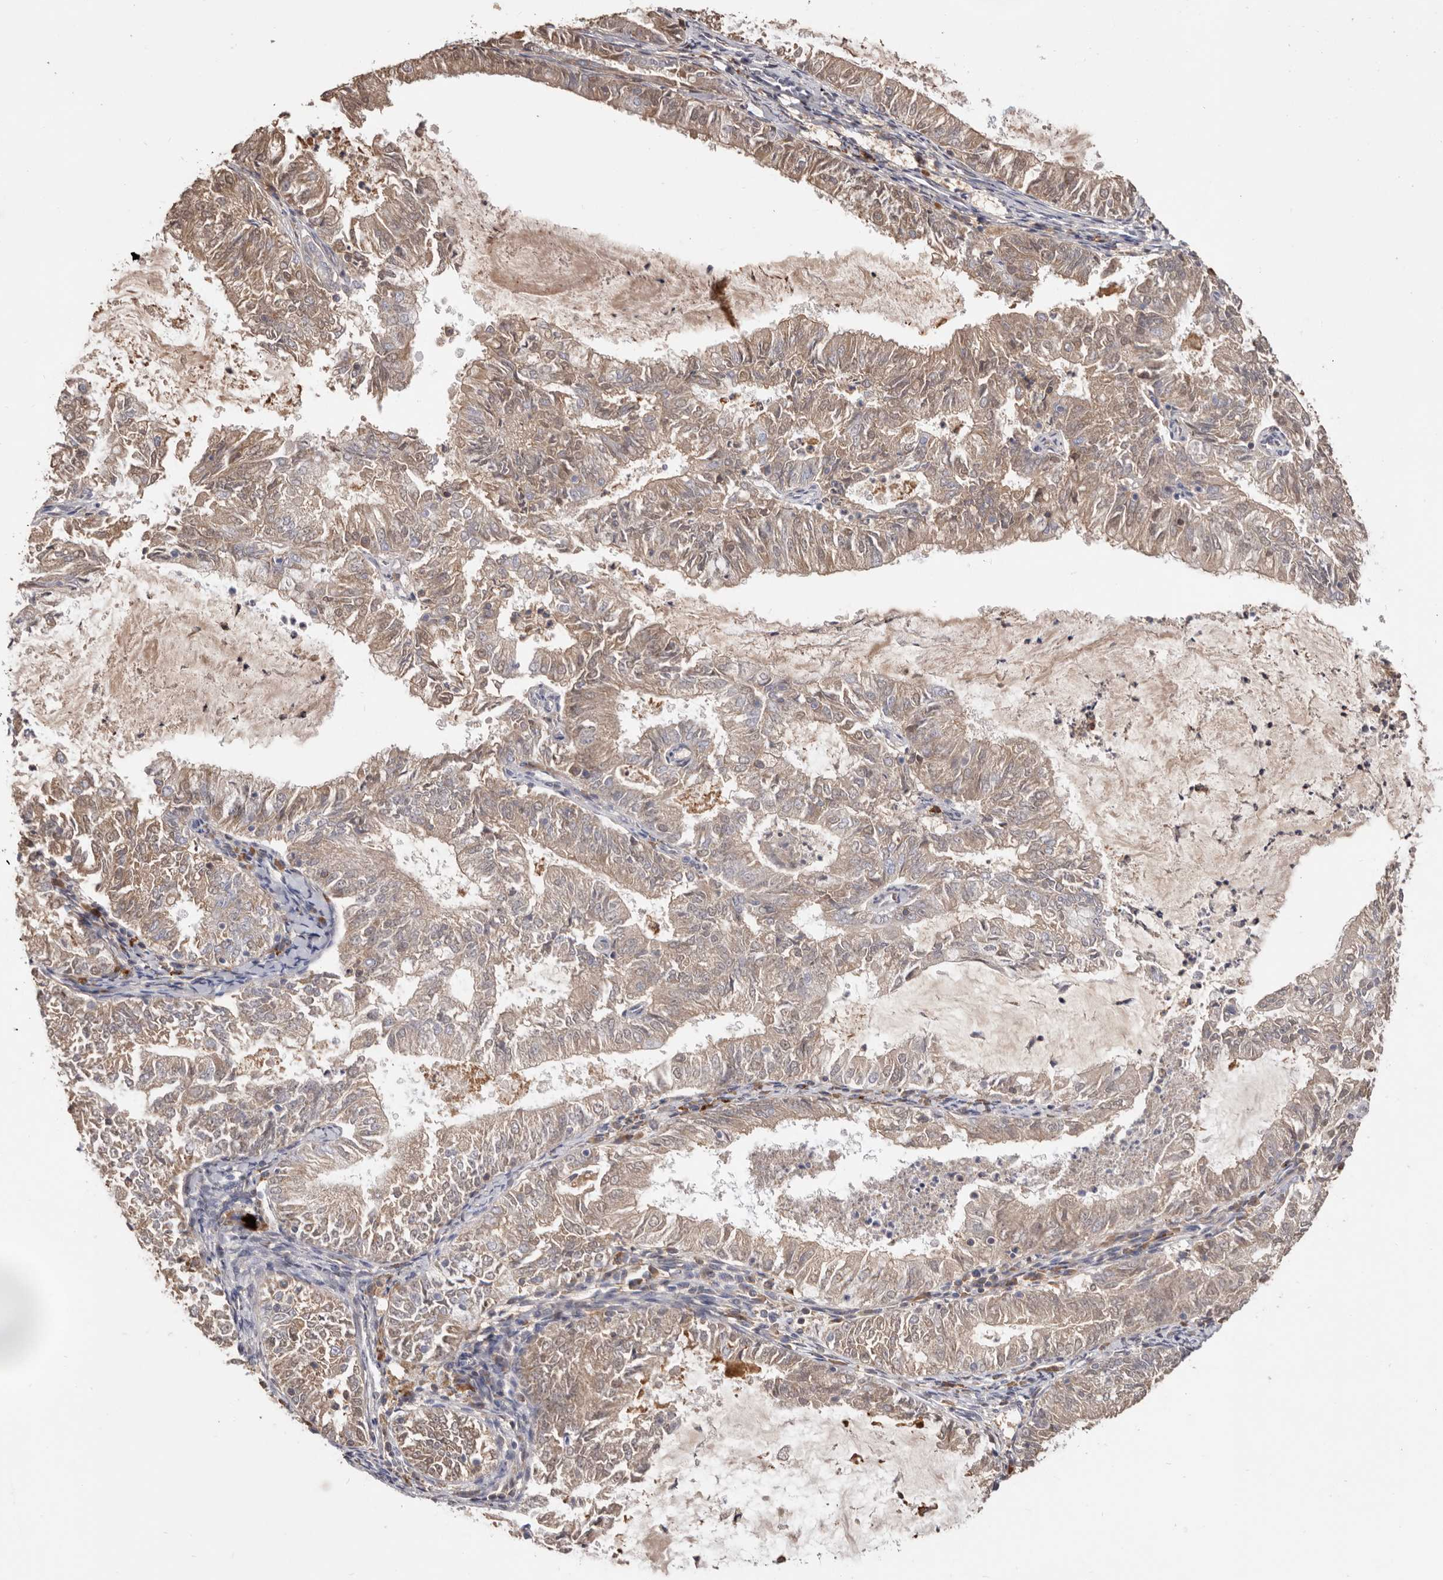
{"staining": {"intensity": "weak", "quantity": ">75%", "location": "cytoplasmic/membranous"}, "tissue": "endometrial cancer", "cell_type": "Tumor cells", "image_type": "cancer", "snomed": [{"axis": "morphology", "description": "Adenocarcinoma, NOS"}, {"axis": "topography", "description": "Endometrium"}], "caption": "A low amount of weak cytoplasmic/membranous staining is appreciated in approximately >75% of tumor cells in endometrial cancer (adenocarcinoma) tissue. The staining was performed using DAB (3,3'-diaminobenzidine), with brown indicating positive protein expression. Nuclei are stained blue with hematoxylin.", "gene": "HCAR2", "patient": {"sex": "female", "age": 57}}